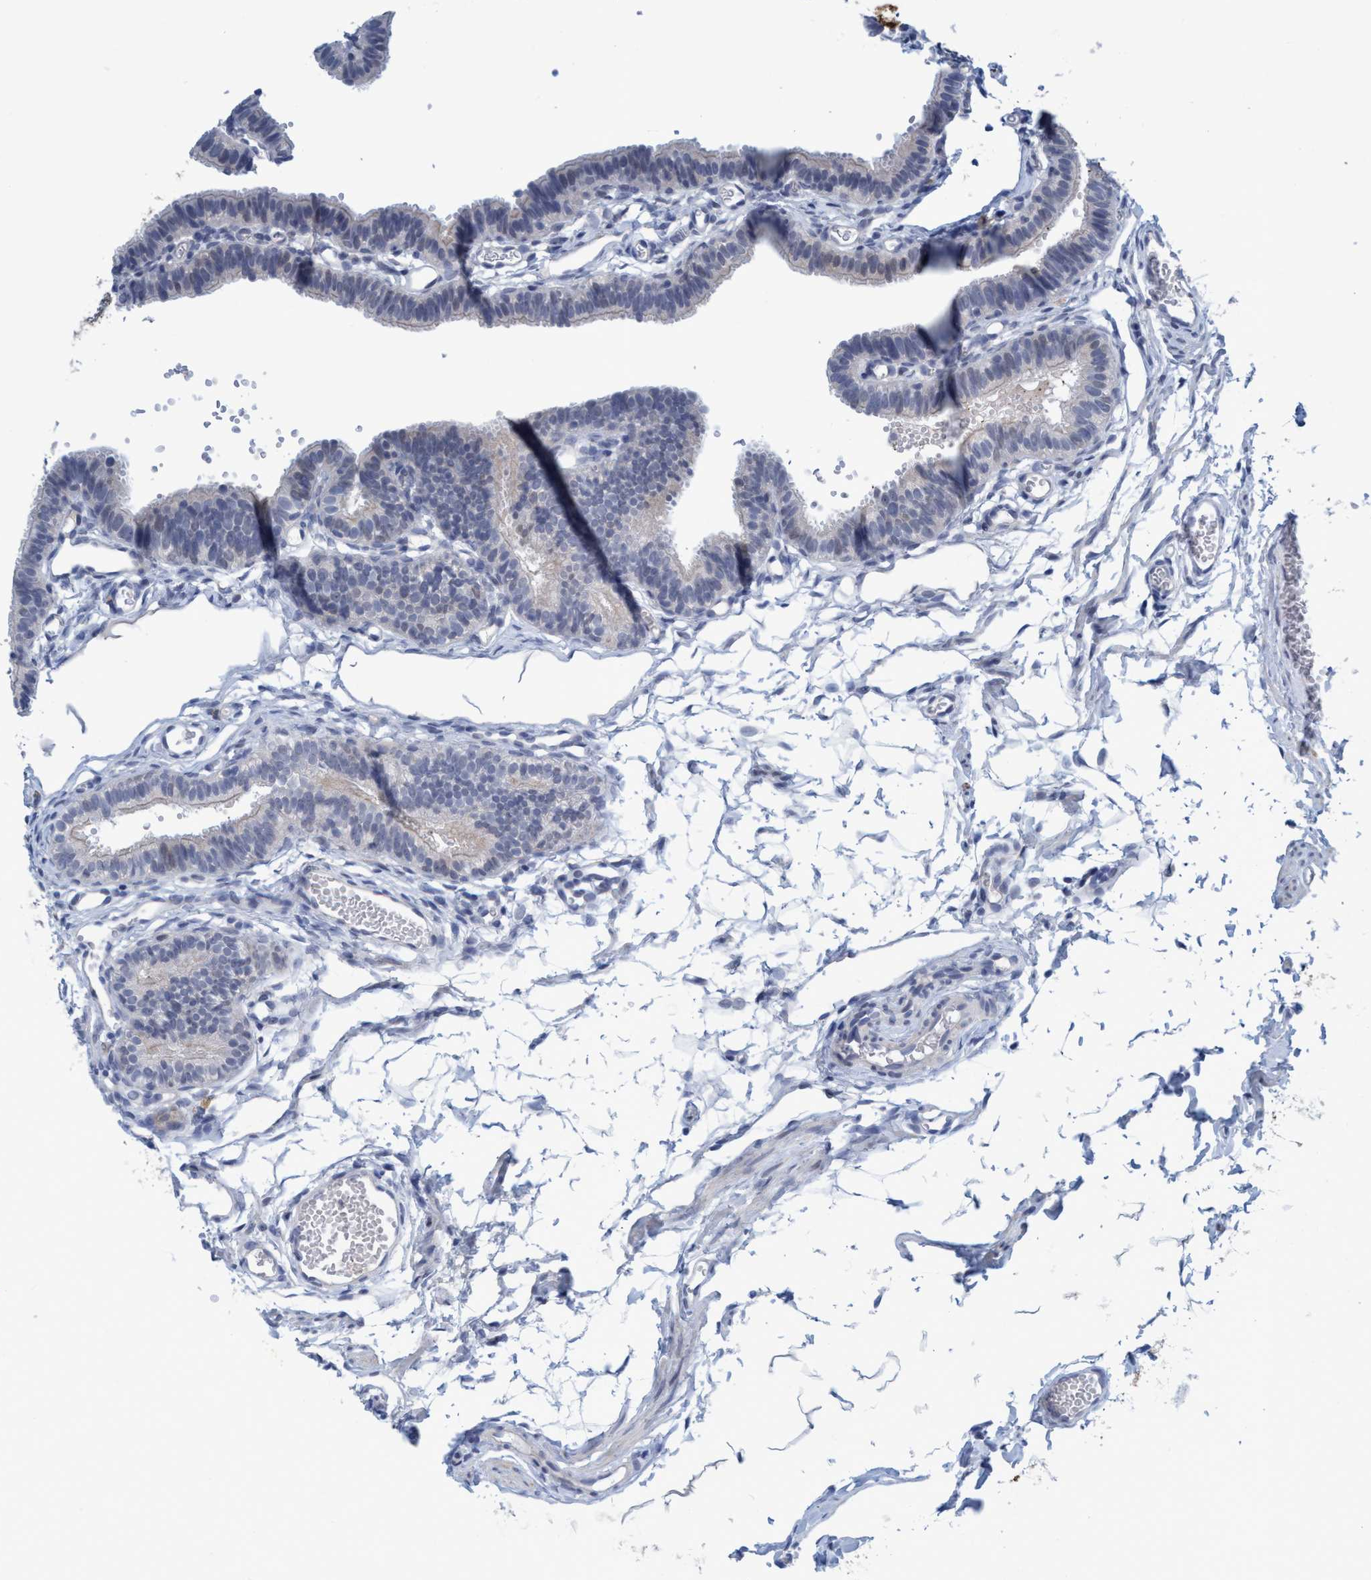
{"staining": {"intensity": "negative", "quantity": "none", "location": "none"}, "tissue": "fallopian tube", "cell_type": "Glandular cells", "image_type": "normal", "snomed": [{"axis": "morphology", "description": "Normal tissue, NOS"}, {"axis": "topography", "description": "Fallopian tube"}, {"axis": "topography", "description": "Placenta"}], "caption": "Immunohistochemistry histopathology image of benign fallopian tube stained for a protein (brown), which demonstrates no expression in glandular cells. (IHC, brightfield microscopy, high magnification).", "gene": "RNF208", "patient": {"sex": "female", "age": 34}}